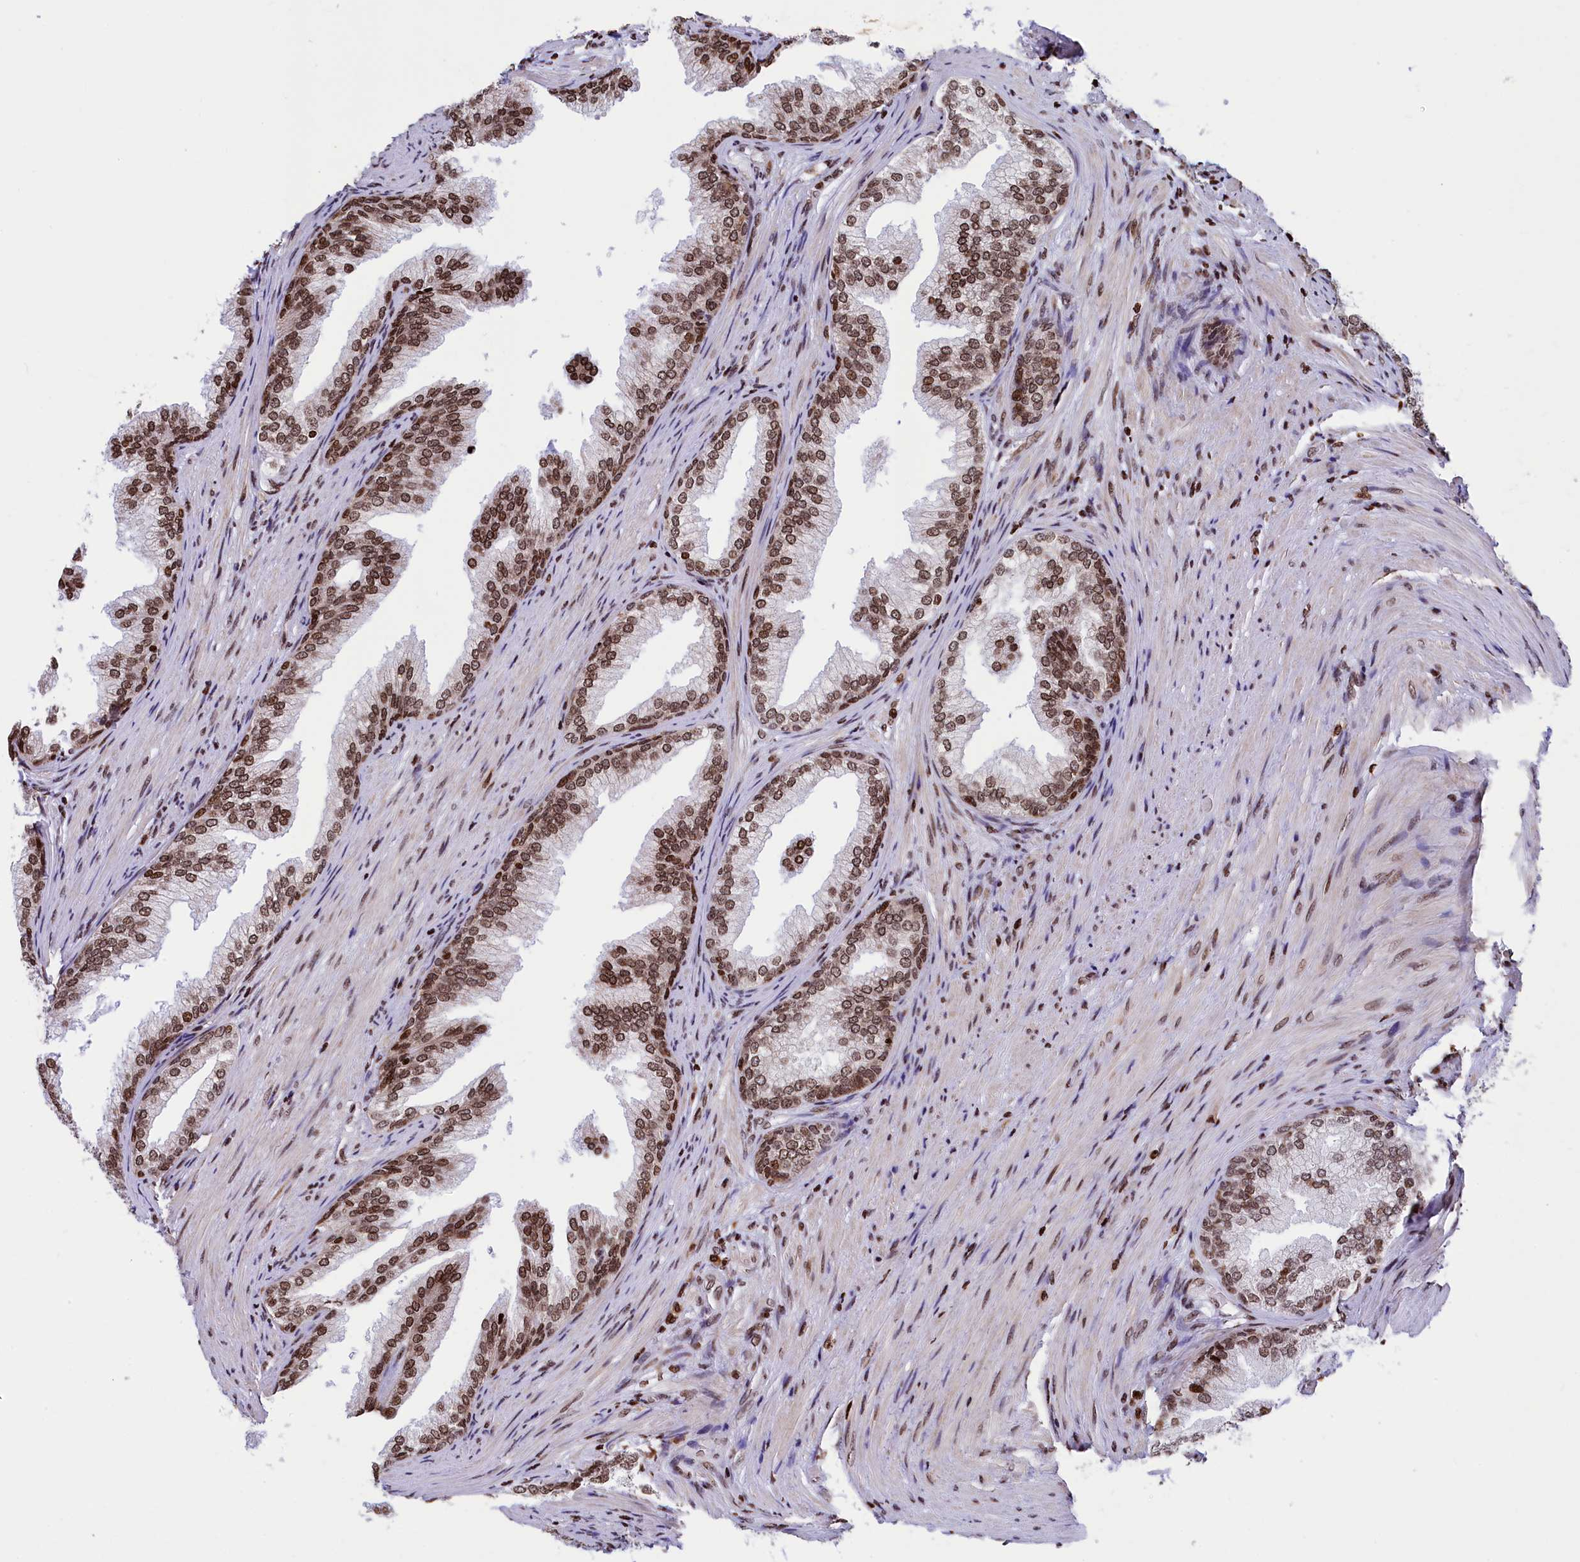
{"staining": {"intensity": "moderate", "quantity": ">75%", "location": "nuclear"}, "tissue": "prostate", "cell_type": "Glandular cells", "image_type": "normal", "snomed": [{"axis": "morphology", "description": "Normal tissue, NOS"}, {"axis": "topography", "description": "Prostate"}], "caption": "The histopathology image shows immunohistochemical staining of benign prostate. There is moderate nuclear expression is seen in approximately >75% of glandular cells.", "gene": "TIMM29", "patient": {"sex": "male", "age": 76}}